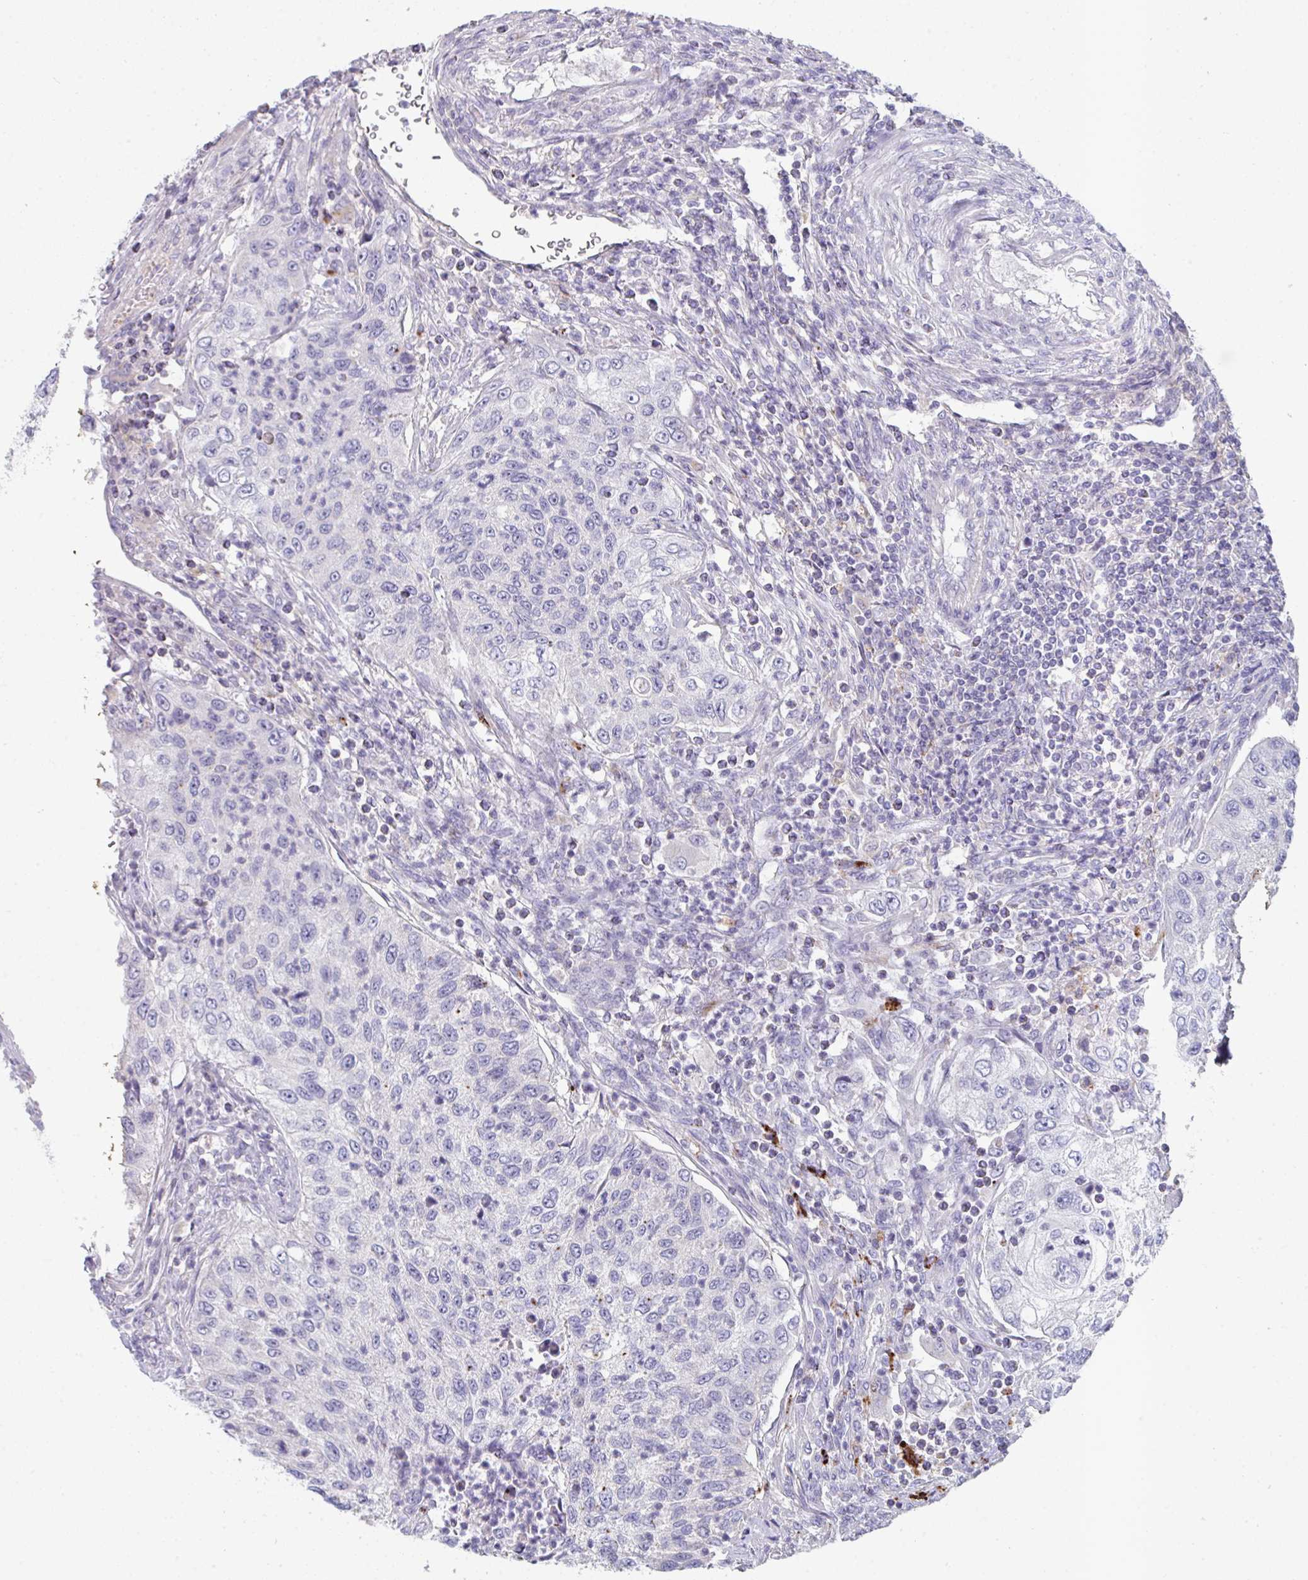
{"staining": {"intensity": "negative", "quantity": "none", "location": "none"}, "tissue": "urothelial cancer", "cell_type": "Tumor cells", "image_type": "cancer", "snomed": [{"axis": "morphology", "description": "Urothelial carcinoma, High grade"}, {"axis": "topography", "description": "Urinary bladder"}], "caption": "Immunohistochemistry of high-grade urothelial carcinoma reveals no expression in tumor cells.", "gene": "HGFAC", "patient": {"sex": "female", "age": 60}}